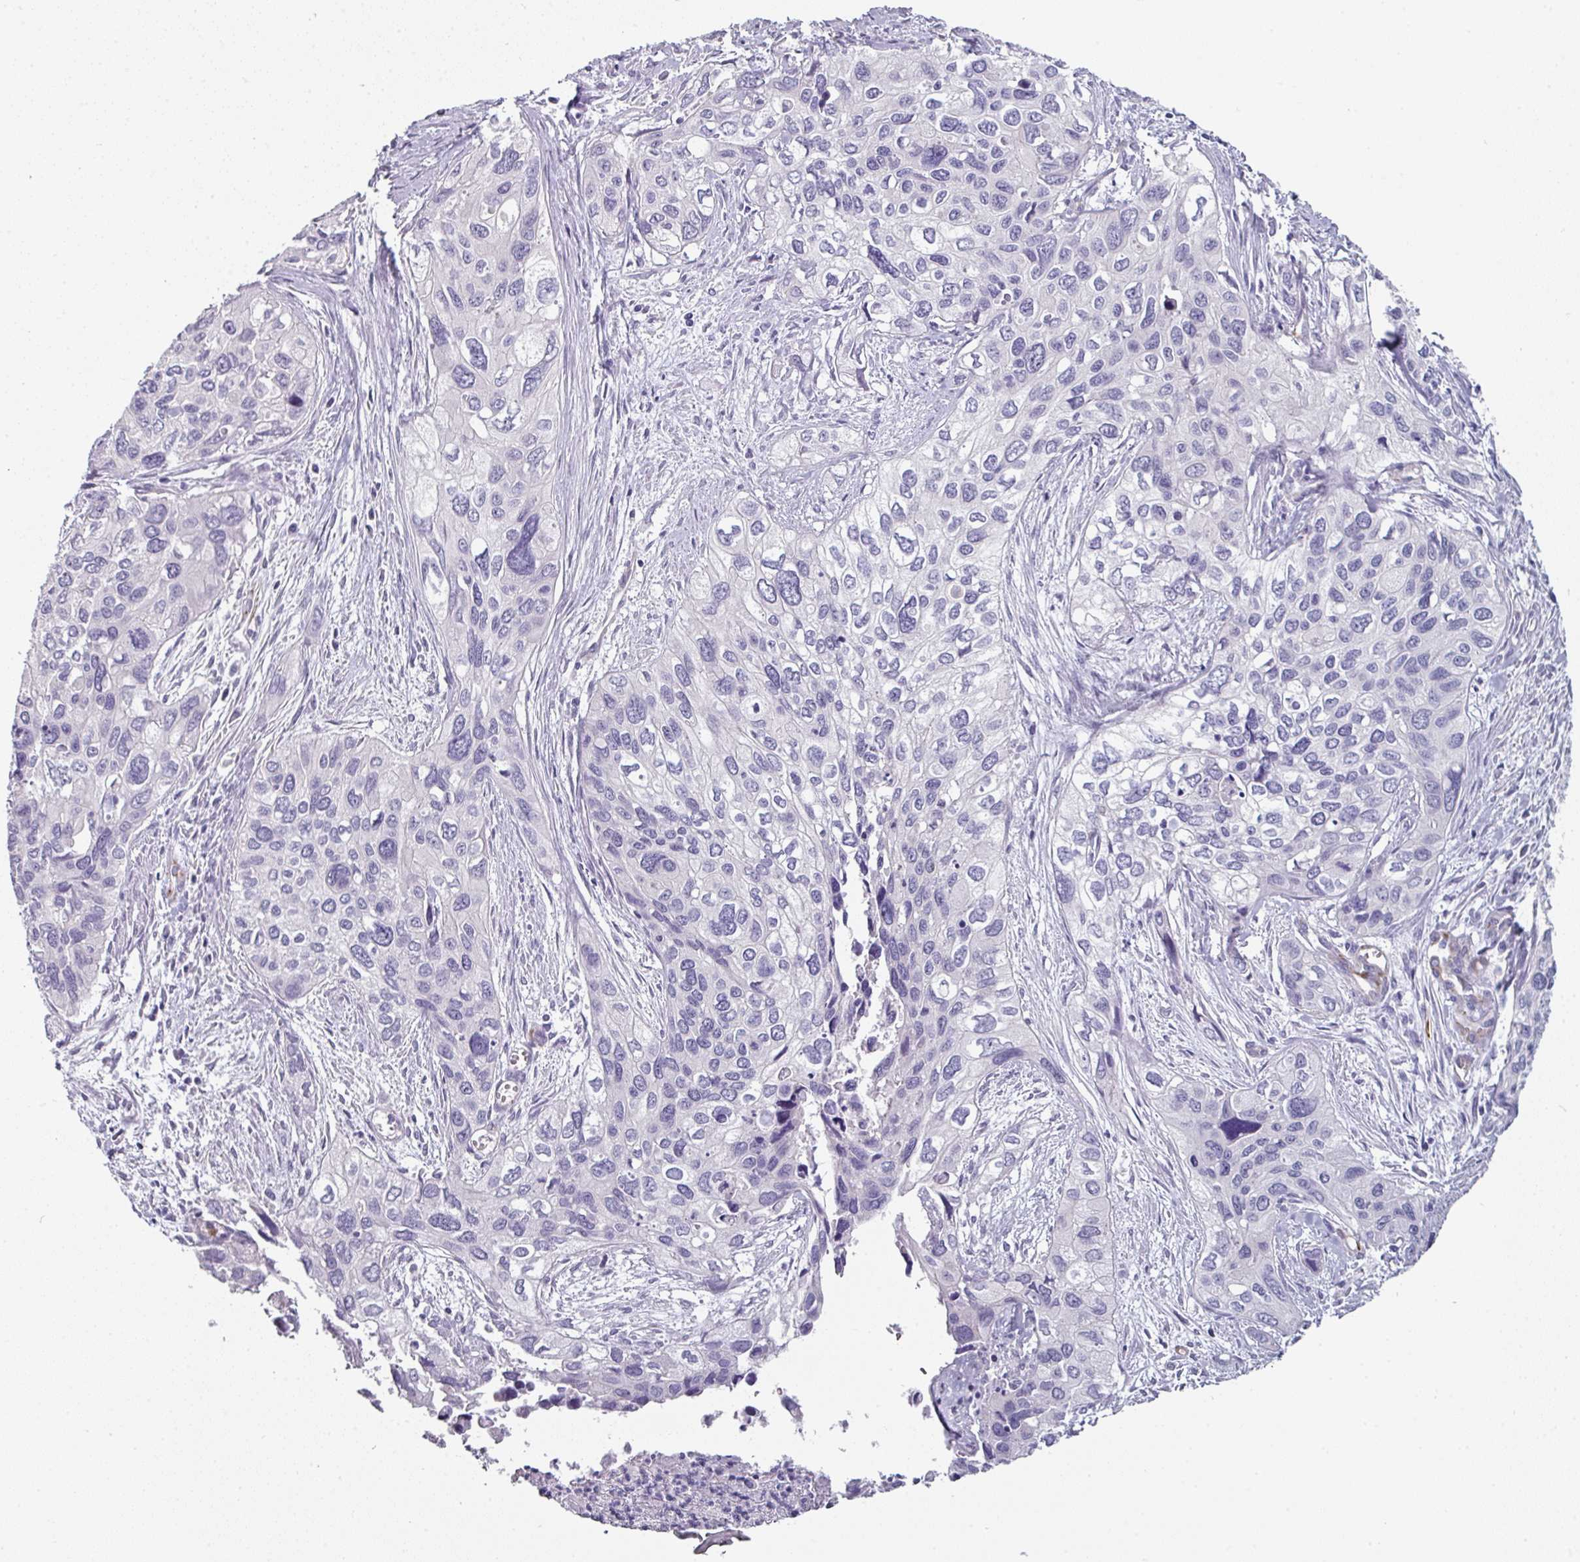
{"staining": {"intensity": "negative", "quantity": "none", "location": "none"}, "tissue": "cervical cancer", "cell_type": "Tumor cells", "image_type": "cancer", "snomed": [{"axis": "morphology", "description": "Squamous cell carcinoma, NOS"}, {"axis": "topography", "description": "Cervix"}], "caption": "This is an immunohistochemistry (IHC) photomicrograph of human cervical squamous cell carcinoma. There is no staining in tumor cells.", "gene": "SLC17A7", "patient": {"sex": "female", "age": 55}}